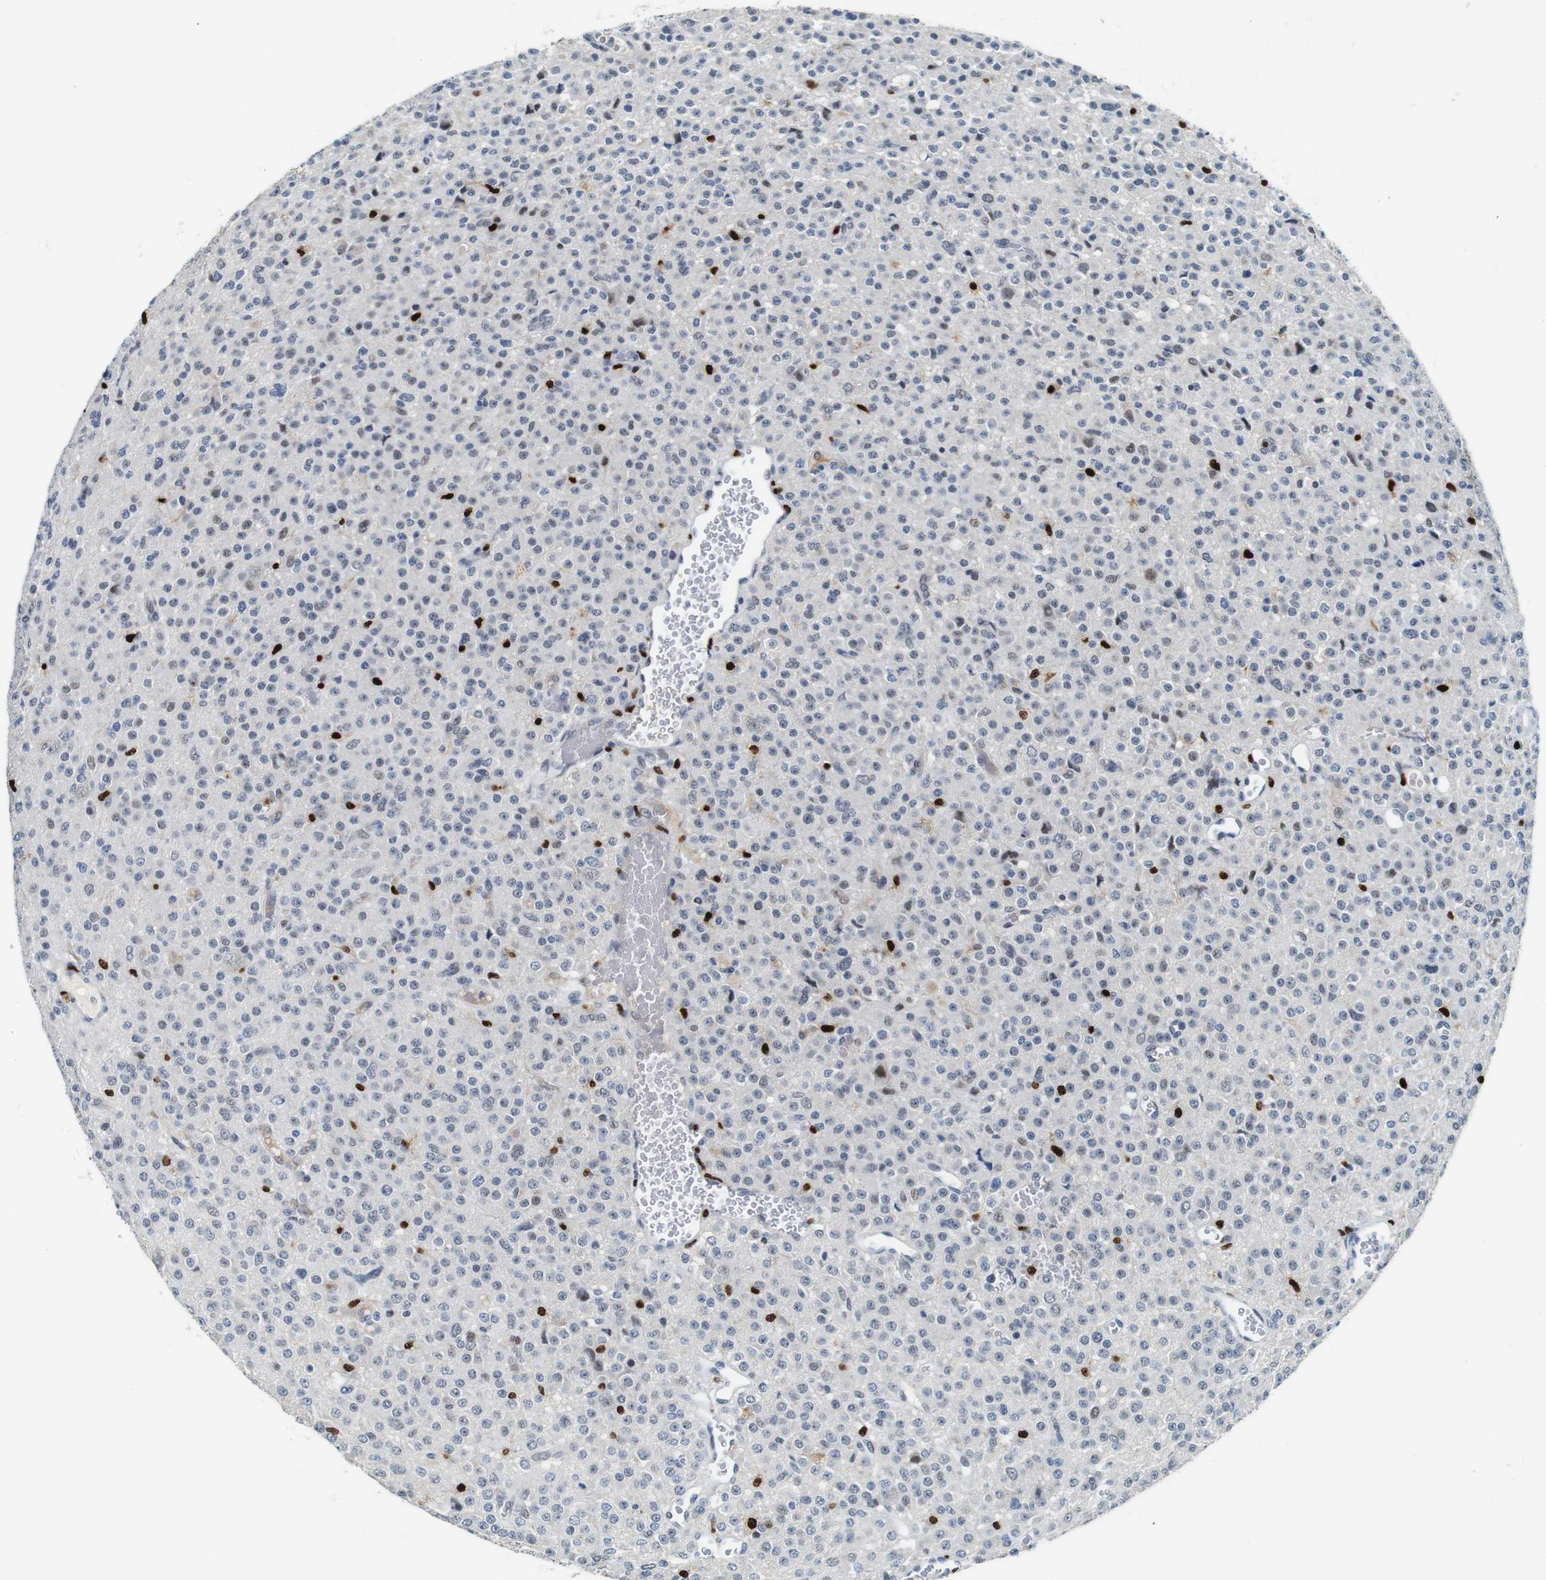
{"staining": {"intensity": "weak", "quantity": "<25%", "location": "nuclear"}, "tissue": "glioma", "cell_type": "Tumor cells", "image_type": "cancer", "snomed": [{"axis": "morphology", "description": "Glioma, malignant, Low grade"}, {"axis": "topography", "description": "Brain"}], "caption": "Glioma was stained to show a protein in brown. There is no significant positivity in tumor cells.", "gene": "IRF8", "patient": {"sex": "male", "age": 38}}